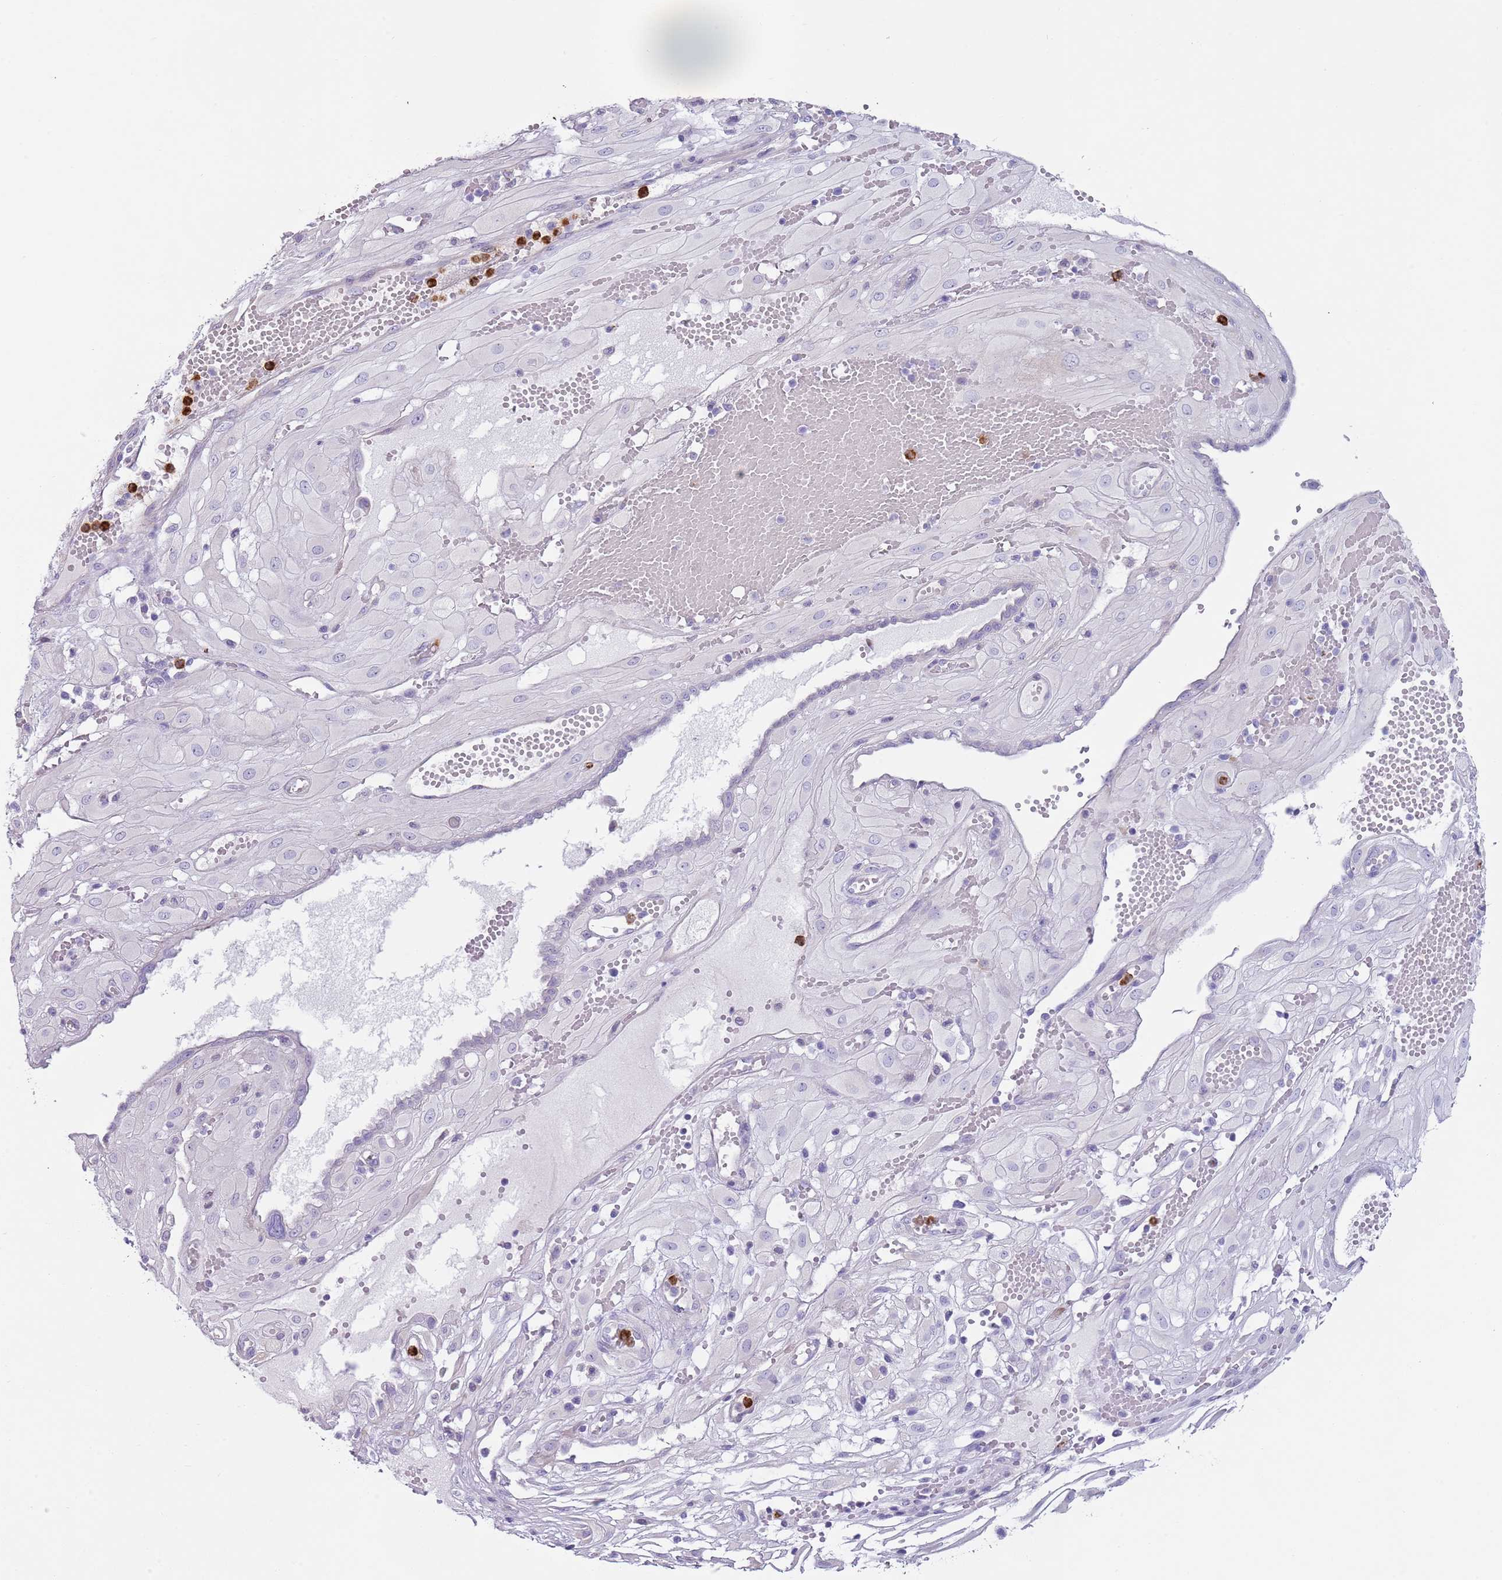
{"staining": {"intensity": "negative", "quantity": "none", "location": "none"}, "tissue": "cervical cancer", "cell_type": "Tumor cells", "image_type": "cancer", "snomed": [{"axis": "morphology", "description": "Squamous cell carcinoma, NOS"}, {"axis": "topography", "description": "Cervix"}], "caption": "Immunohistochemistry (IHC) image of squamous cell carcinoma (cervical) stained for a protein (brown), which reveals no positivity in tumor cells.", "gene": "CD177", "patient": {"sex": "female", "age": 36}}